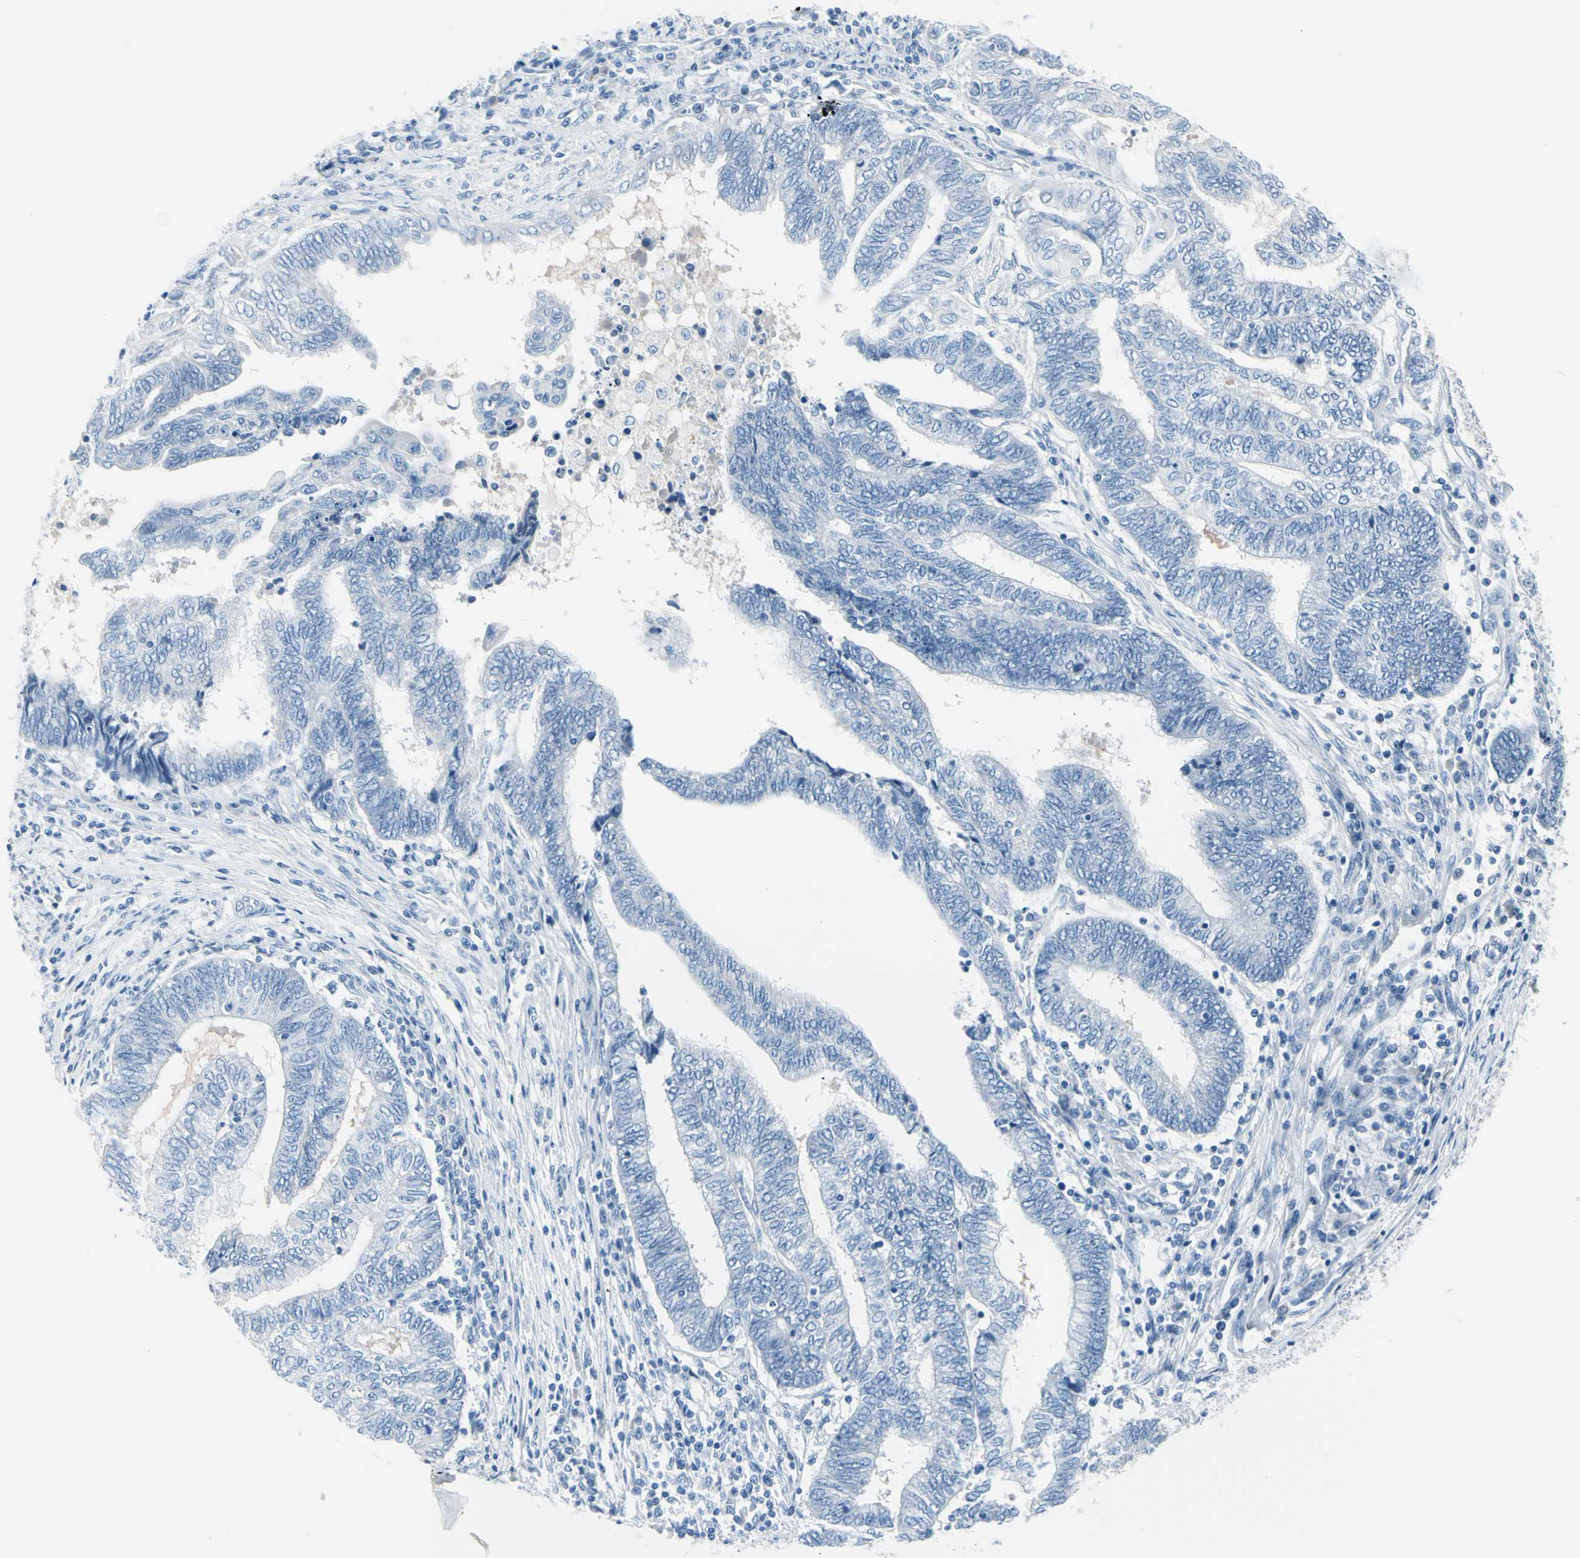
{"staining": {"intensity": "negative", "quantity": "none", "location": "none"}, "tissue": "endometrial cancer", "cell_type": "Tumor cells", "image_type": "cancer", "snomed": [{"axis": "morphology", "description": "Adenocarcinoma, NOS"}, {"axis": "topography", "description": "Uterus"}, {"axis": "topography", "description": "Endometrium"}], "caption": "Immunohistochemistry (IHC) micrograph of human endometrial adenocarcinoma stained for a protein (brown), which displays no expression in tumor cells.", "gene": "TPO", "patient": {"sex": "female", "age": 70}}